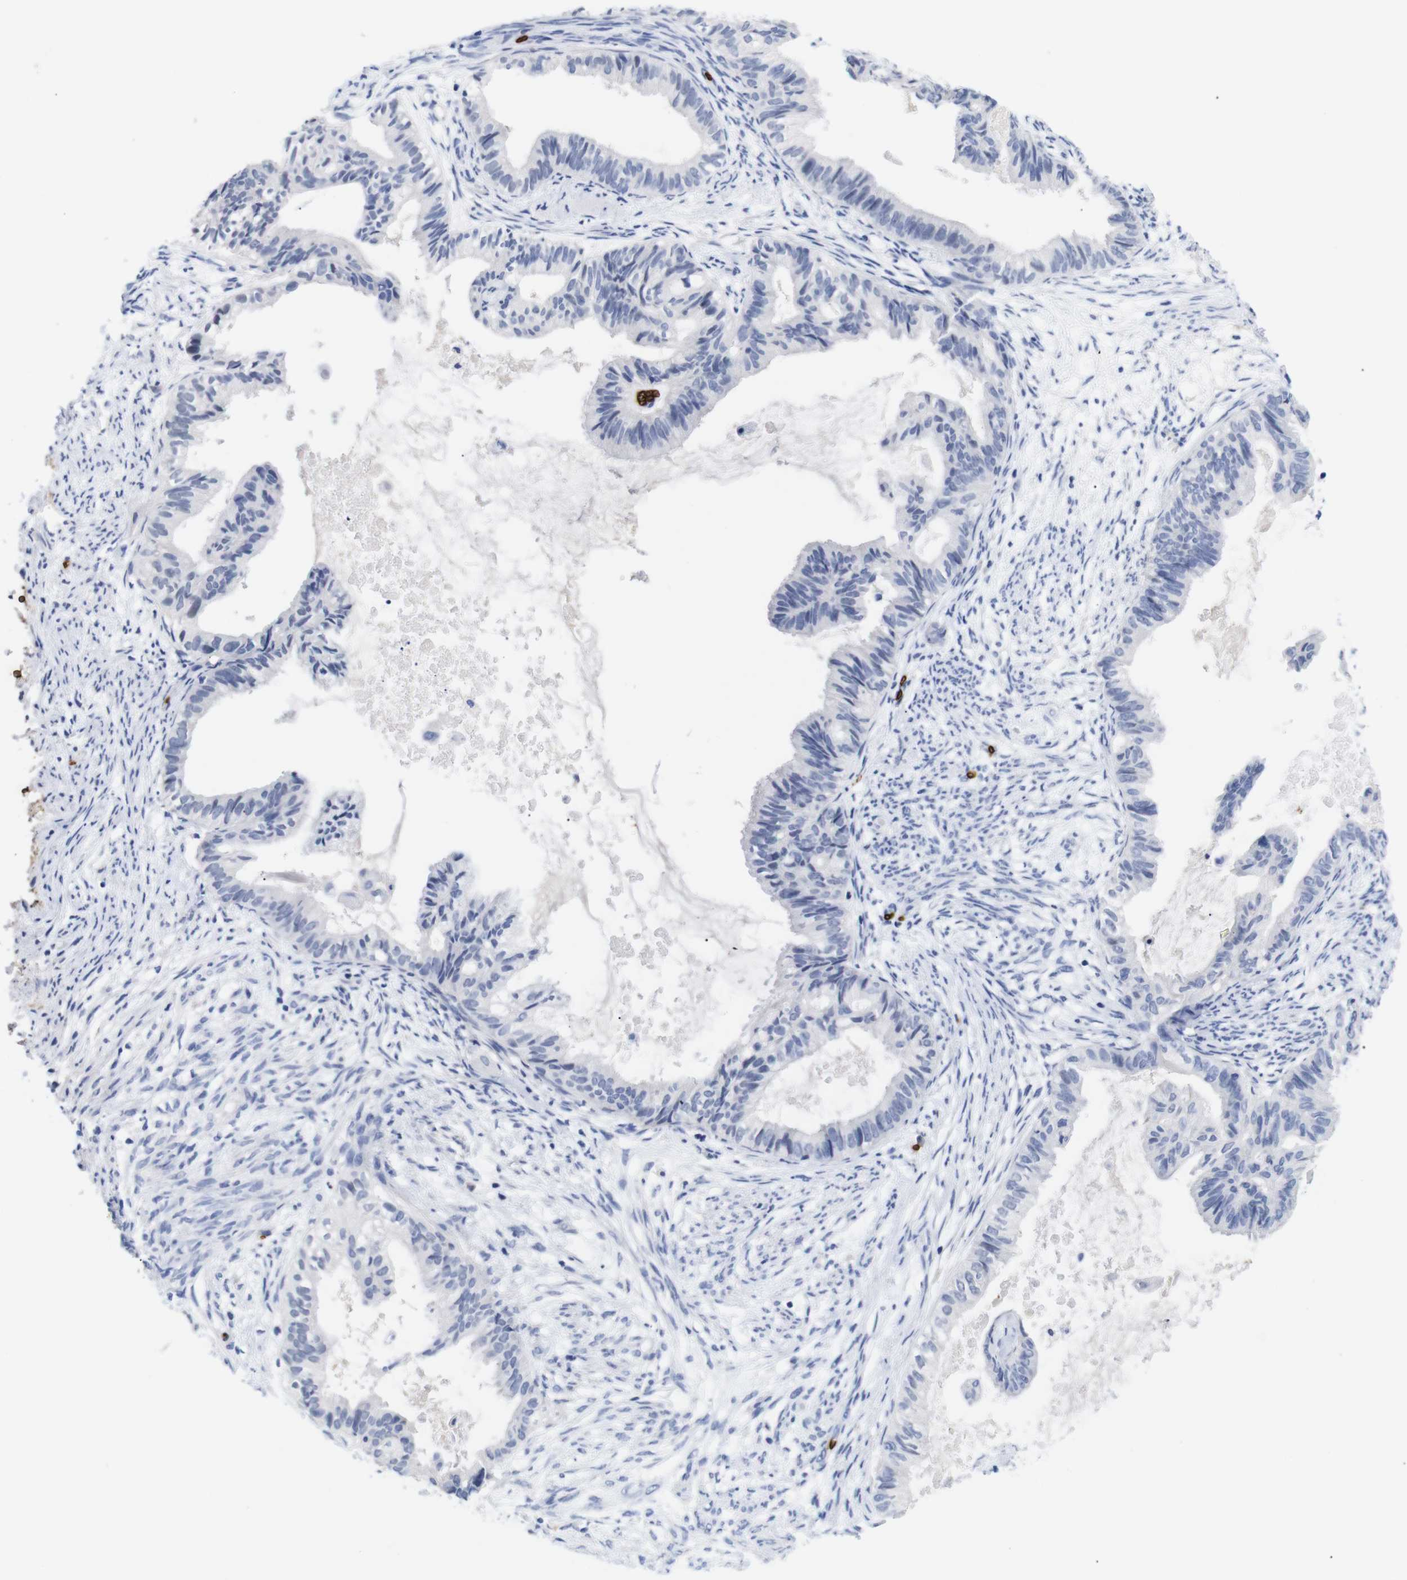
{"staining": {"intensity": "negative", "quantity": "none", "location": "none"}, "tissue": "cervical cancer", "cell_type": "Tumor cells", "image_type": "cancer", "snomed": [{"axis": "morphology", "description": "Normal tissue, NOS"}, {"axis": "morphology", "description": "Adenocarcinoma, NOS"}, {"axis": "topography", "description": "Cervix"}, {"axis": "topography", "description": "Endometrium"}], "caption": "Photomicrograph shows no protein positivity in tumor cells of cervical adenocarcinoma tissue.", "gene": "S1PR2", "patient": {"sex": "female", "age": 86}}